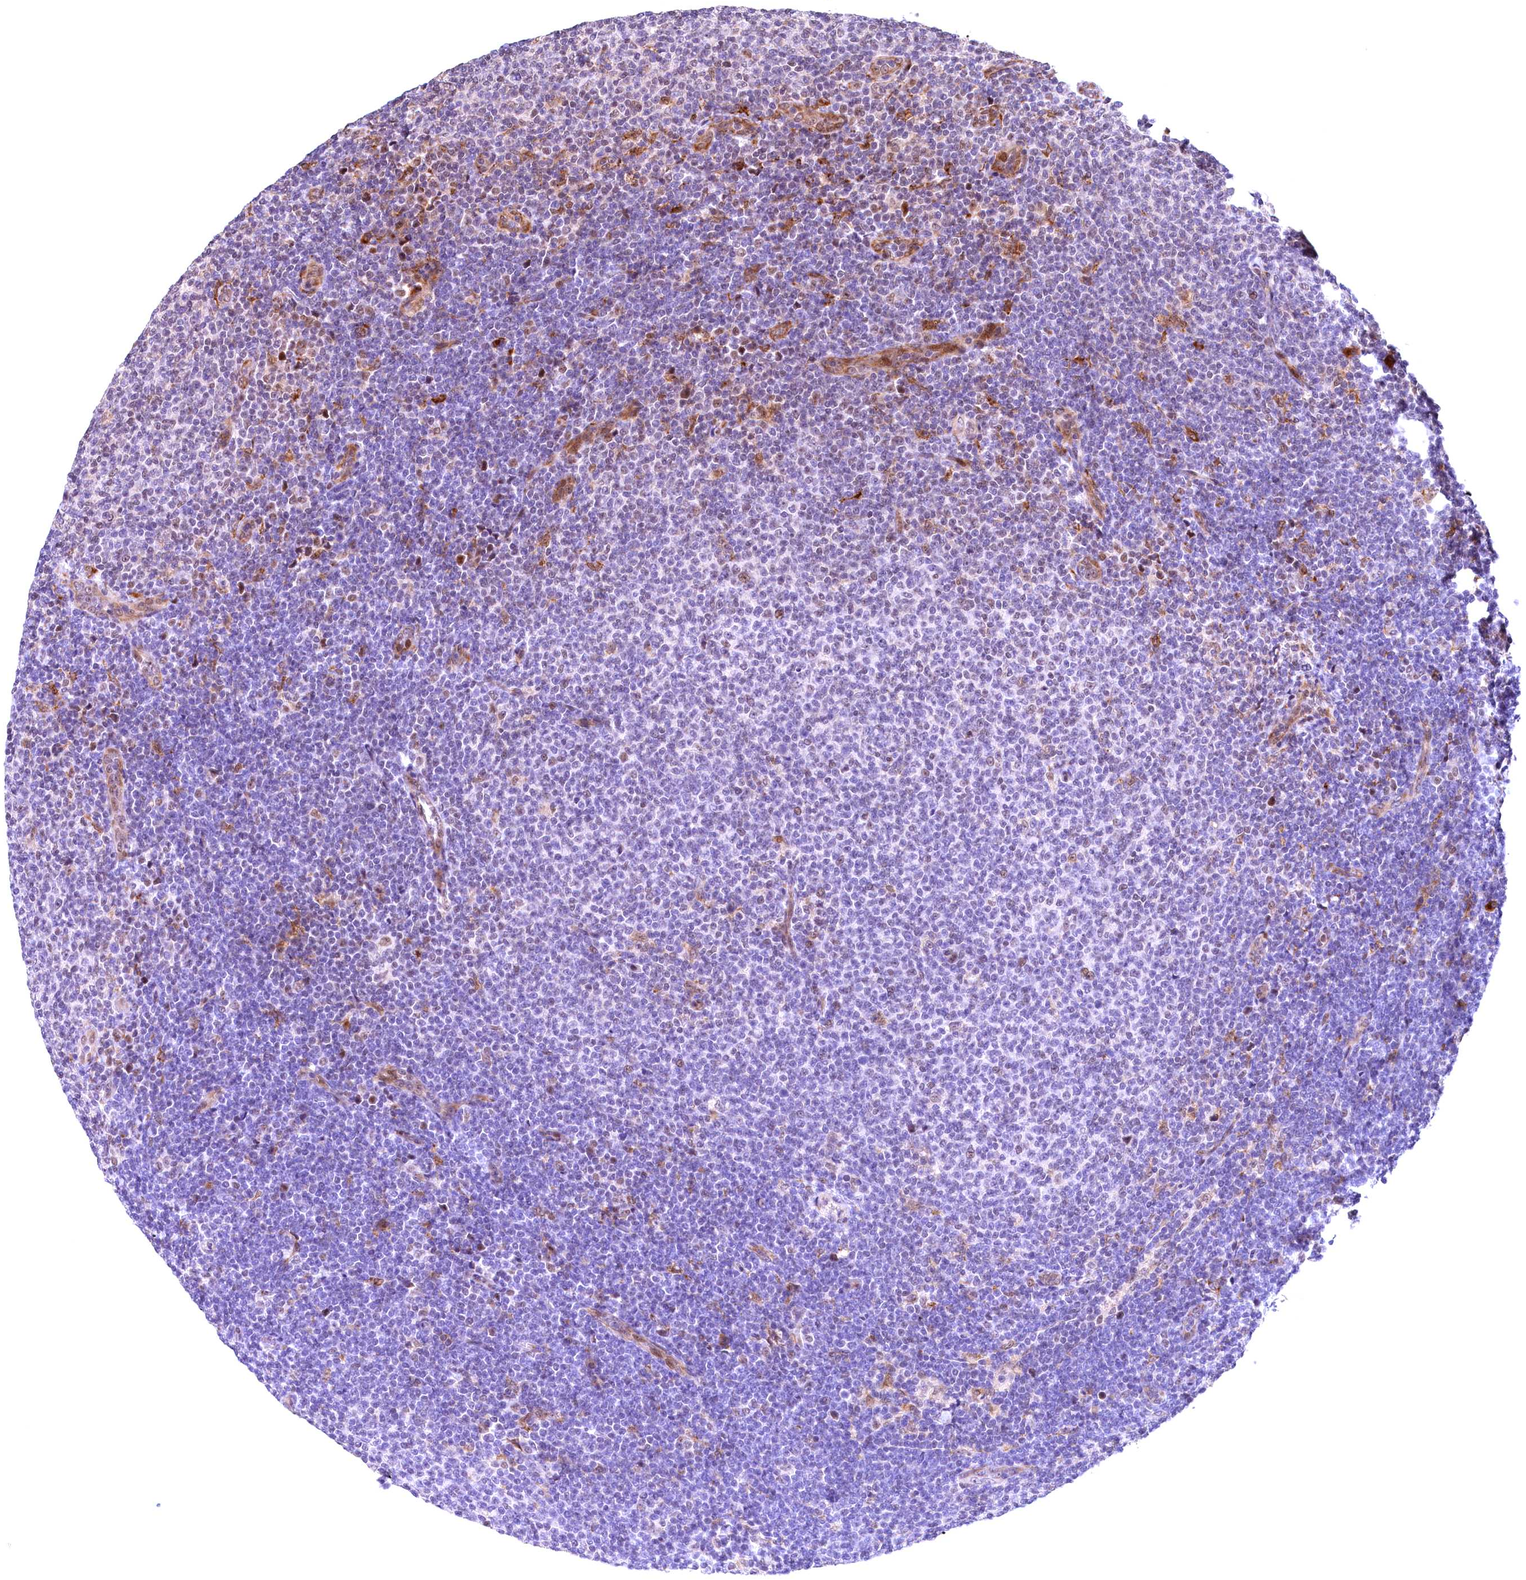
{"staining": {"intensity": "weak", "quantity": "<25%", "location": "nuclear"}, "tissue": "lymphoma", "cell_type": "Tumor cells", "image_type": "cancer", "snomed": [{"axis": "morphology", "description": "Malignant lymphoma, non-Hodgkin's type, Low grade"}, {"axis": "topography", "description": "Lymph node"}], "caption": "This is an immunohistochemistry histopathology image of lymphoma. There is no staining in tumor cells.", "gene": "FBXO45", "patient": {"sex": "male", "age": 66}}